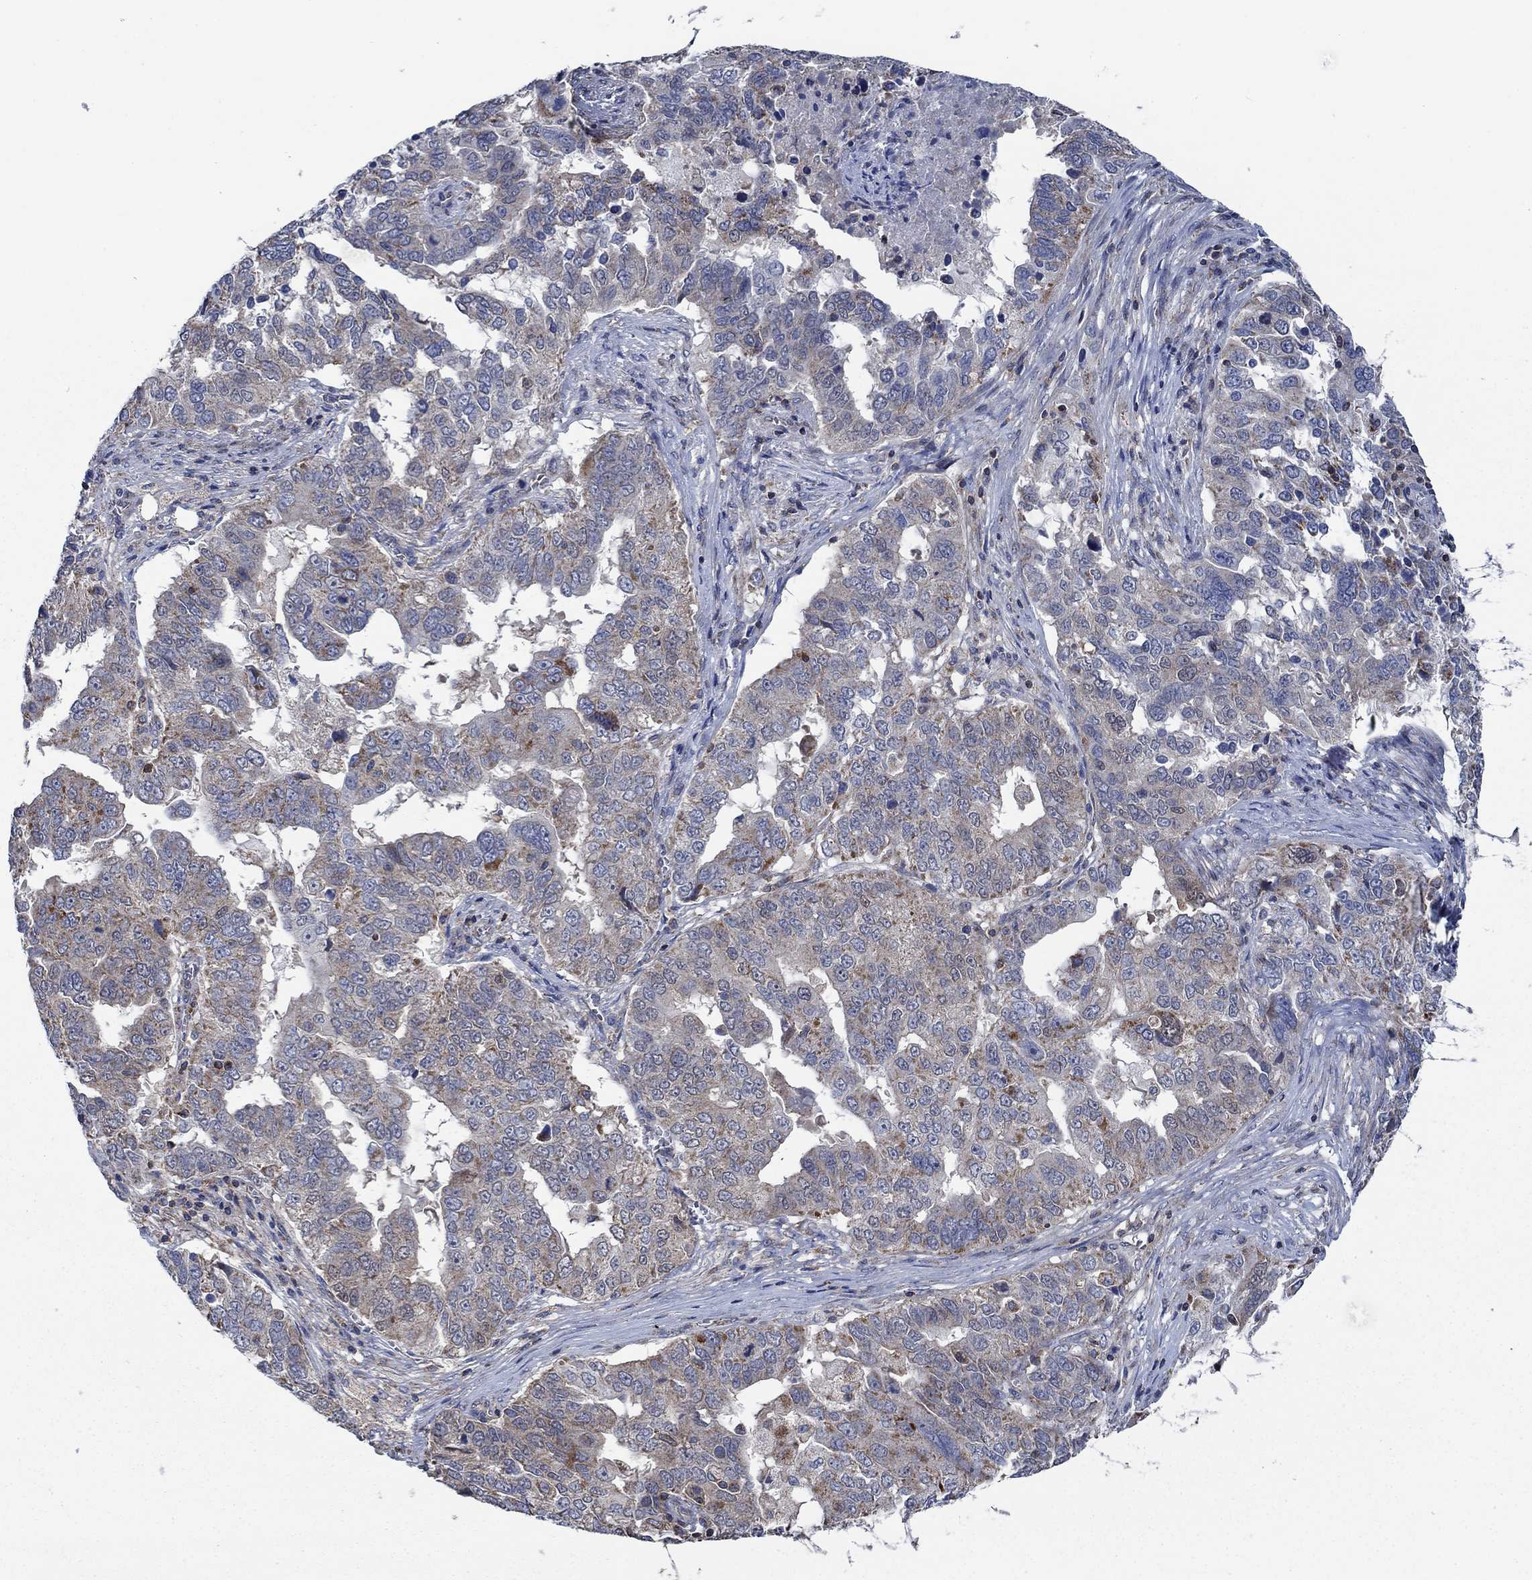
{"staining": {"intensity": "weak", "quantity": ">75%", "location": "cytoplasmic/membranous"}, "tissue": "ovarian cancer", "cell_type": "Tumor cells", "image_type": "cancer", "snomed": [{"axis": "morphology", "description": "Carcinoma, endometroid"}, {"axis": "topography", "description": "Soft tissue"}, {"axis": "topography", "description": "Ovary"}], "caption": "Weak cytoplasmic/membranous protein expression is appreciated in about >75% of tumor cells in ovarian cancer (endometroid carcinoma).", "gene": "STXBP6", "patient": {"sex": "female", "age": 52}}